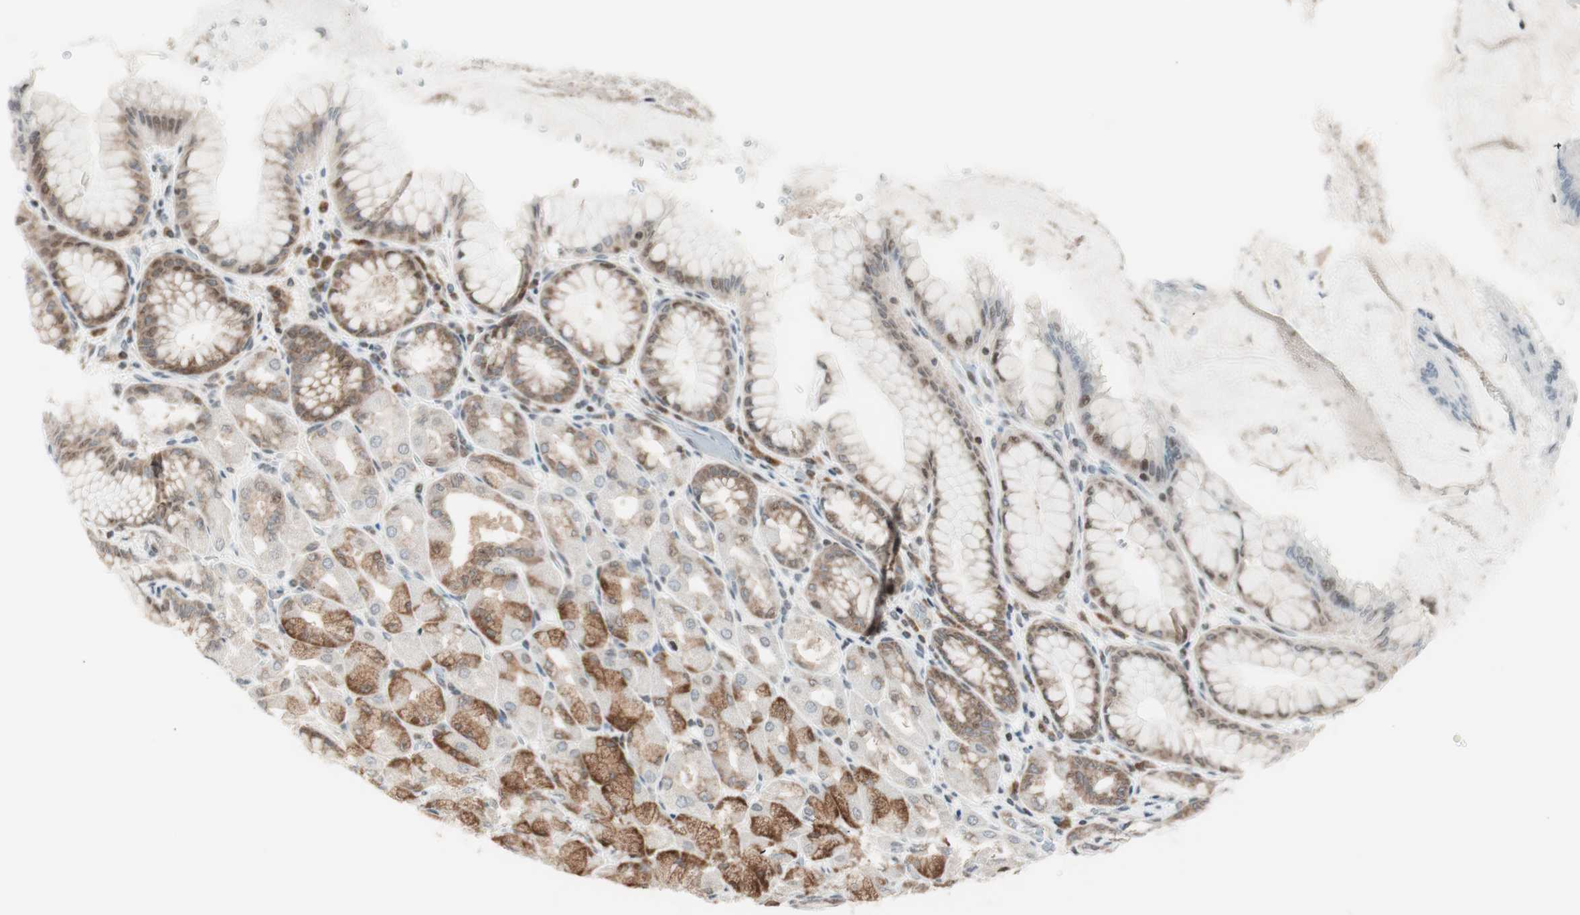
{"staining": {"intensity": "moderate", "quantity": ">75%", "location": "cytoplasmic/membranous"}, "tissue": "stomach", "cell_type": "Glandular cells", "image_type": "normal", "snomed": [{"axis": "morphology", "description": "Normal tissue, NOS"}, {"axis": "topography", "description": "Stomach, upper"}], "caption": "This is an image of immunohistochemistry staining of unremarkable stomach, which shows moderate positivity in the cytoplasmic/membranous of glandular cells.", "gene": "TPT1", "patient": {"sex": "female", "age": 56}}